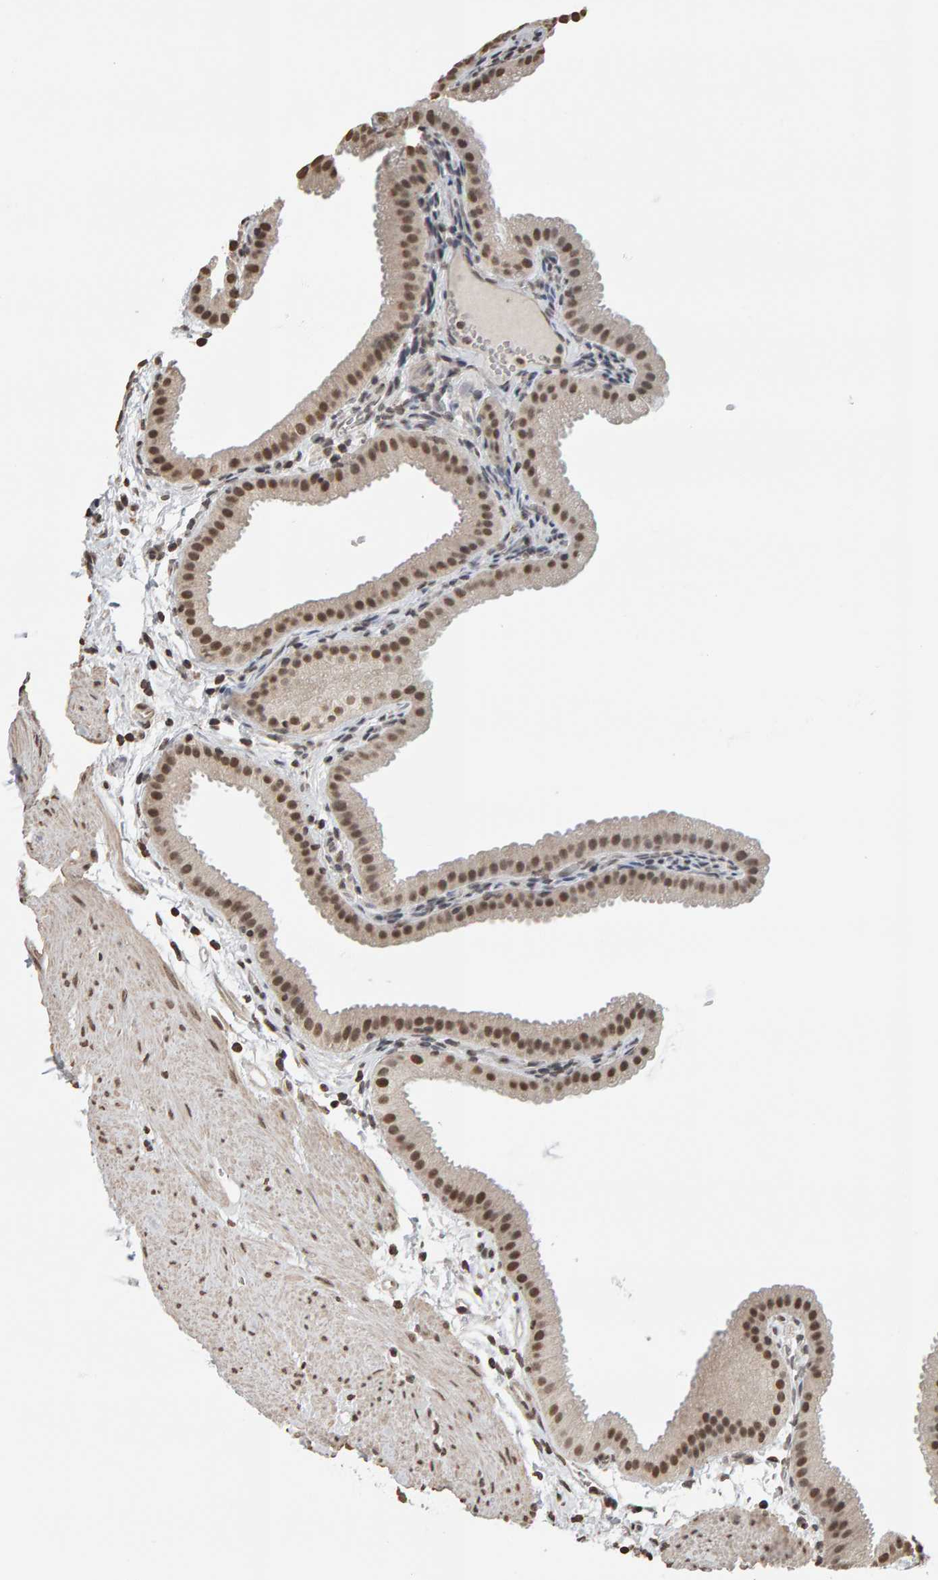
{"staining": {"intensity": "moderate", "quantity": "25%-75%", "location": "nuclear"}, "tissue": "gallbladder", "cell_type": "Glandular cells", "image_type": "normal", "snomed": [{"axis": "morphology", "description": "Normal tissue, NOS"}, {"axis": "topography", "description": "Gallbladder"}], "caption": "IHC photomicrograph of benign human gallbladder stained for a protein (brown), which demonstrates medium levels of moderate nuclear positivity in about 25%-75% of glandular cells.", "gene": "AFF4", "patient": {"sex": "female", "age": 64}}